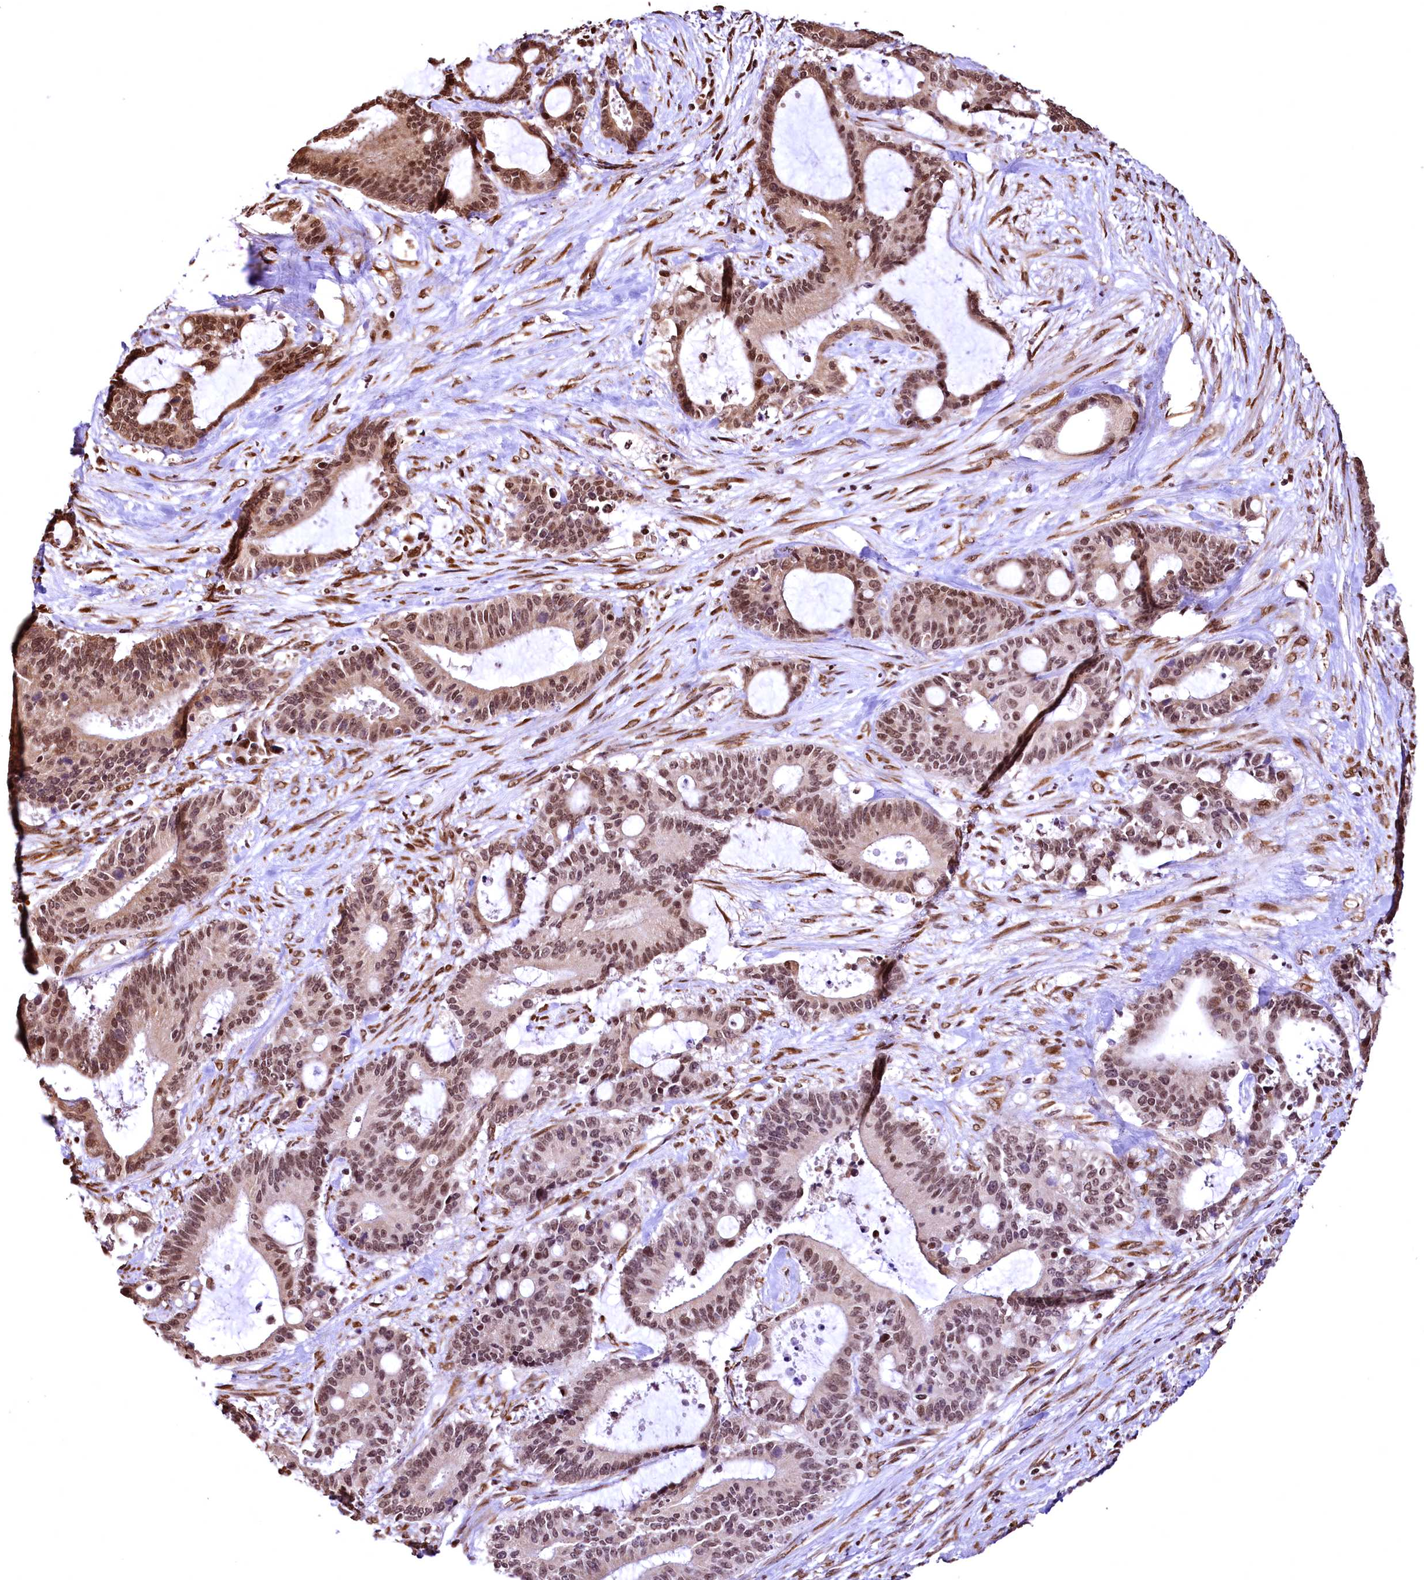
{"staining": {"intensity": "moderate", "quantity": ">75%", "location": "nuclear"}, "tissue": "liver cancer", "cell_type": "Tumor cells", "image_type": "cancer", "snomed": [{"axis": "morphology", "description": "Normal tissue, NOS"}, {"axis": "morphology", "description": "Cholangiocarcinoma"}, {"axis": "topography", "description": "Liver"}, {"axis": "topography", "description": "Peripheral nerve tissue"}], "caption": "A medium amount of moderate nuclear expression is appreciated in about >75% of tumor cells in liver cholangiocarcinoma tissue. The staining was performed using DAB, with brown indicating positive protein expression. Nuclei are stained blue with hematoxylin.", "gene": "PDS5B", "patient": {"sex": "female", "age": 73}}